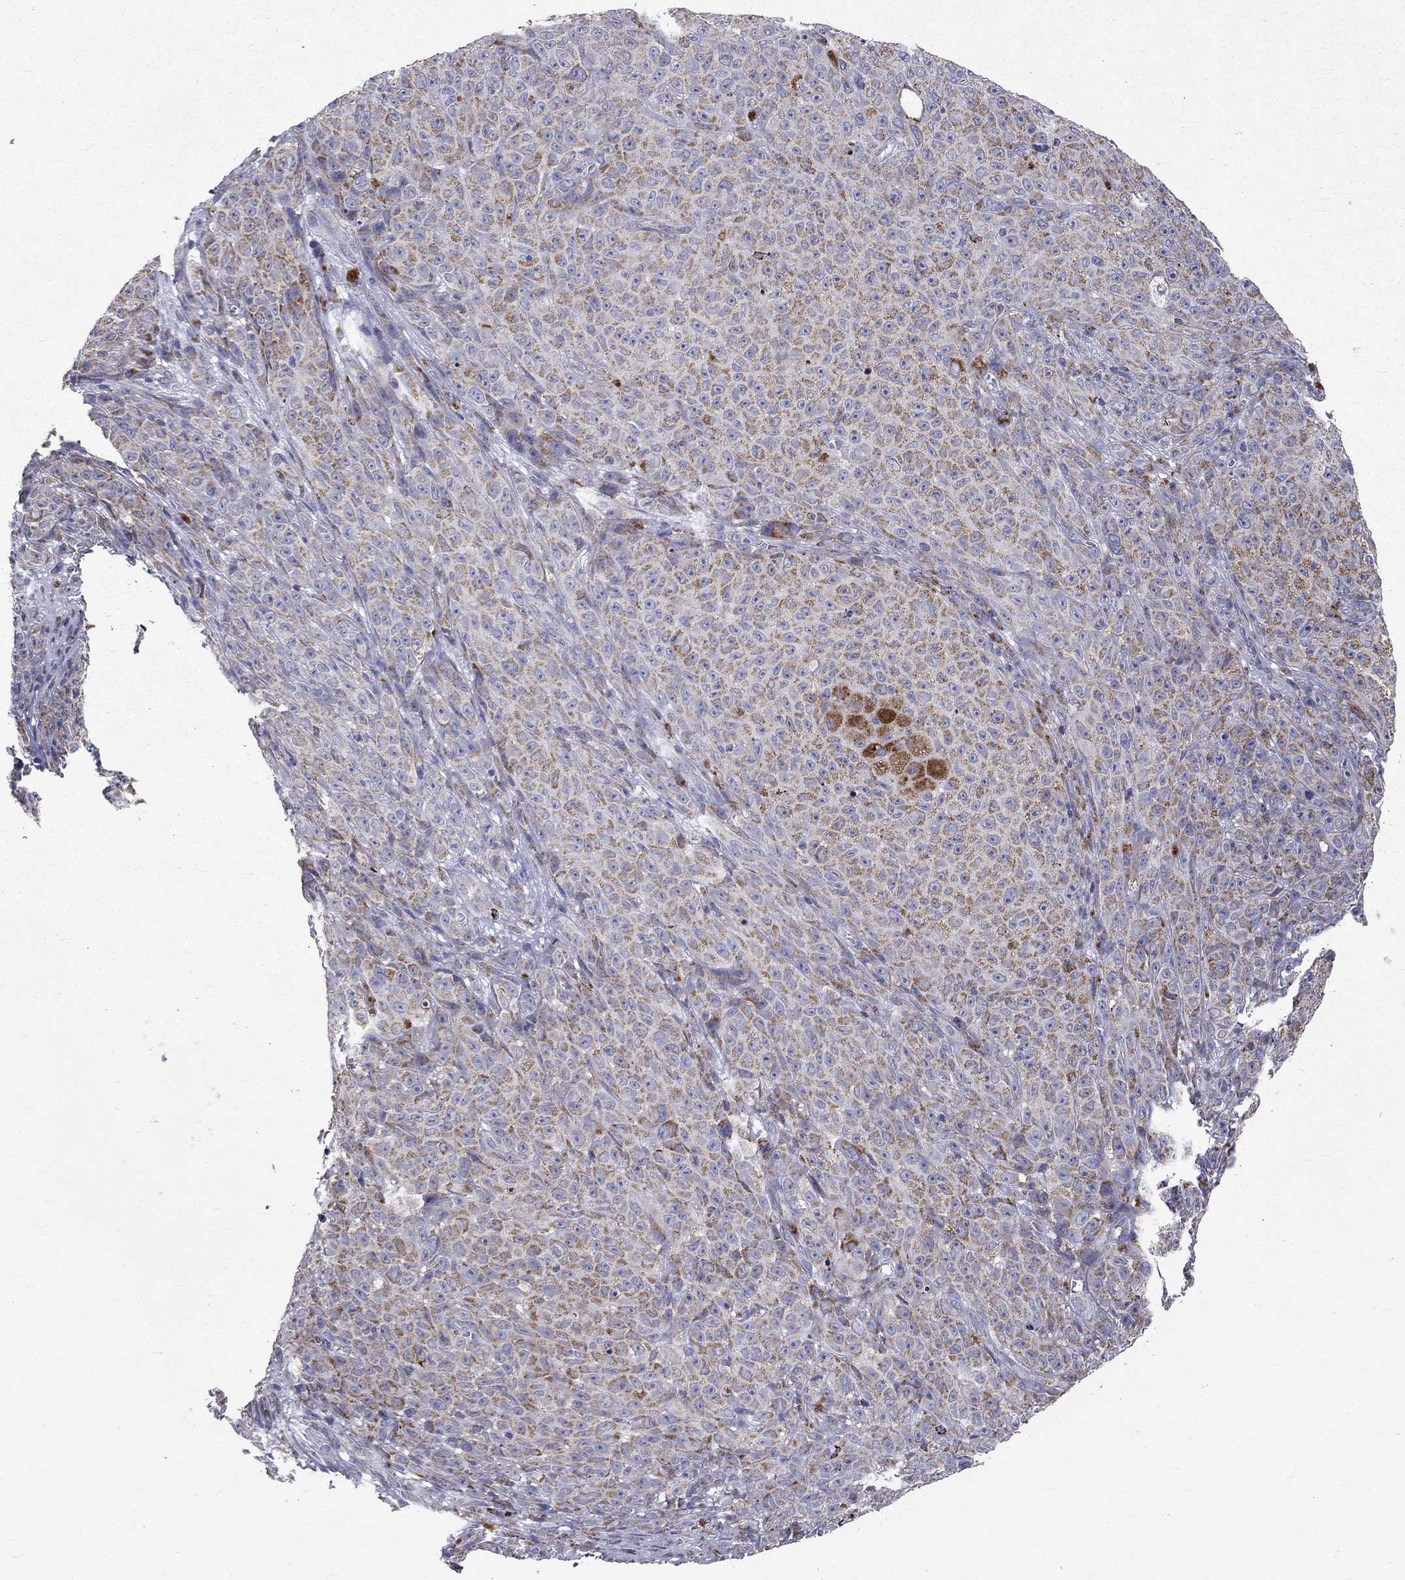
{"staining": {"intensity": "moderate", "quantity": ">75%", "location": "cytoplasmic/membranous"}, "tissue": "melanoma", "cell_type": "Tumor cells", "image_type": "cancer", "snomed": [{"axis": "morphology", "description": "Malignant melanoma, NOS"}, {"axis": "topography", "description": "Skin"}], "caption": "There is medium levels of moderate cytoplasmic/membranous expression in tumor cells of melanoma, as demonstrated by immunohistochemical staining (brown color).", "gene": "SLC4A10", "patient": {"sex": "female", "age": 82}}